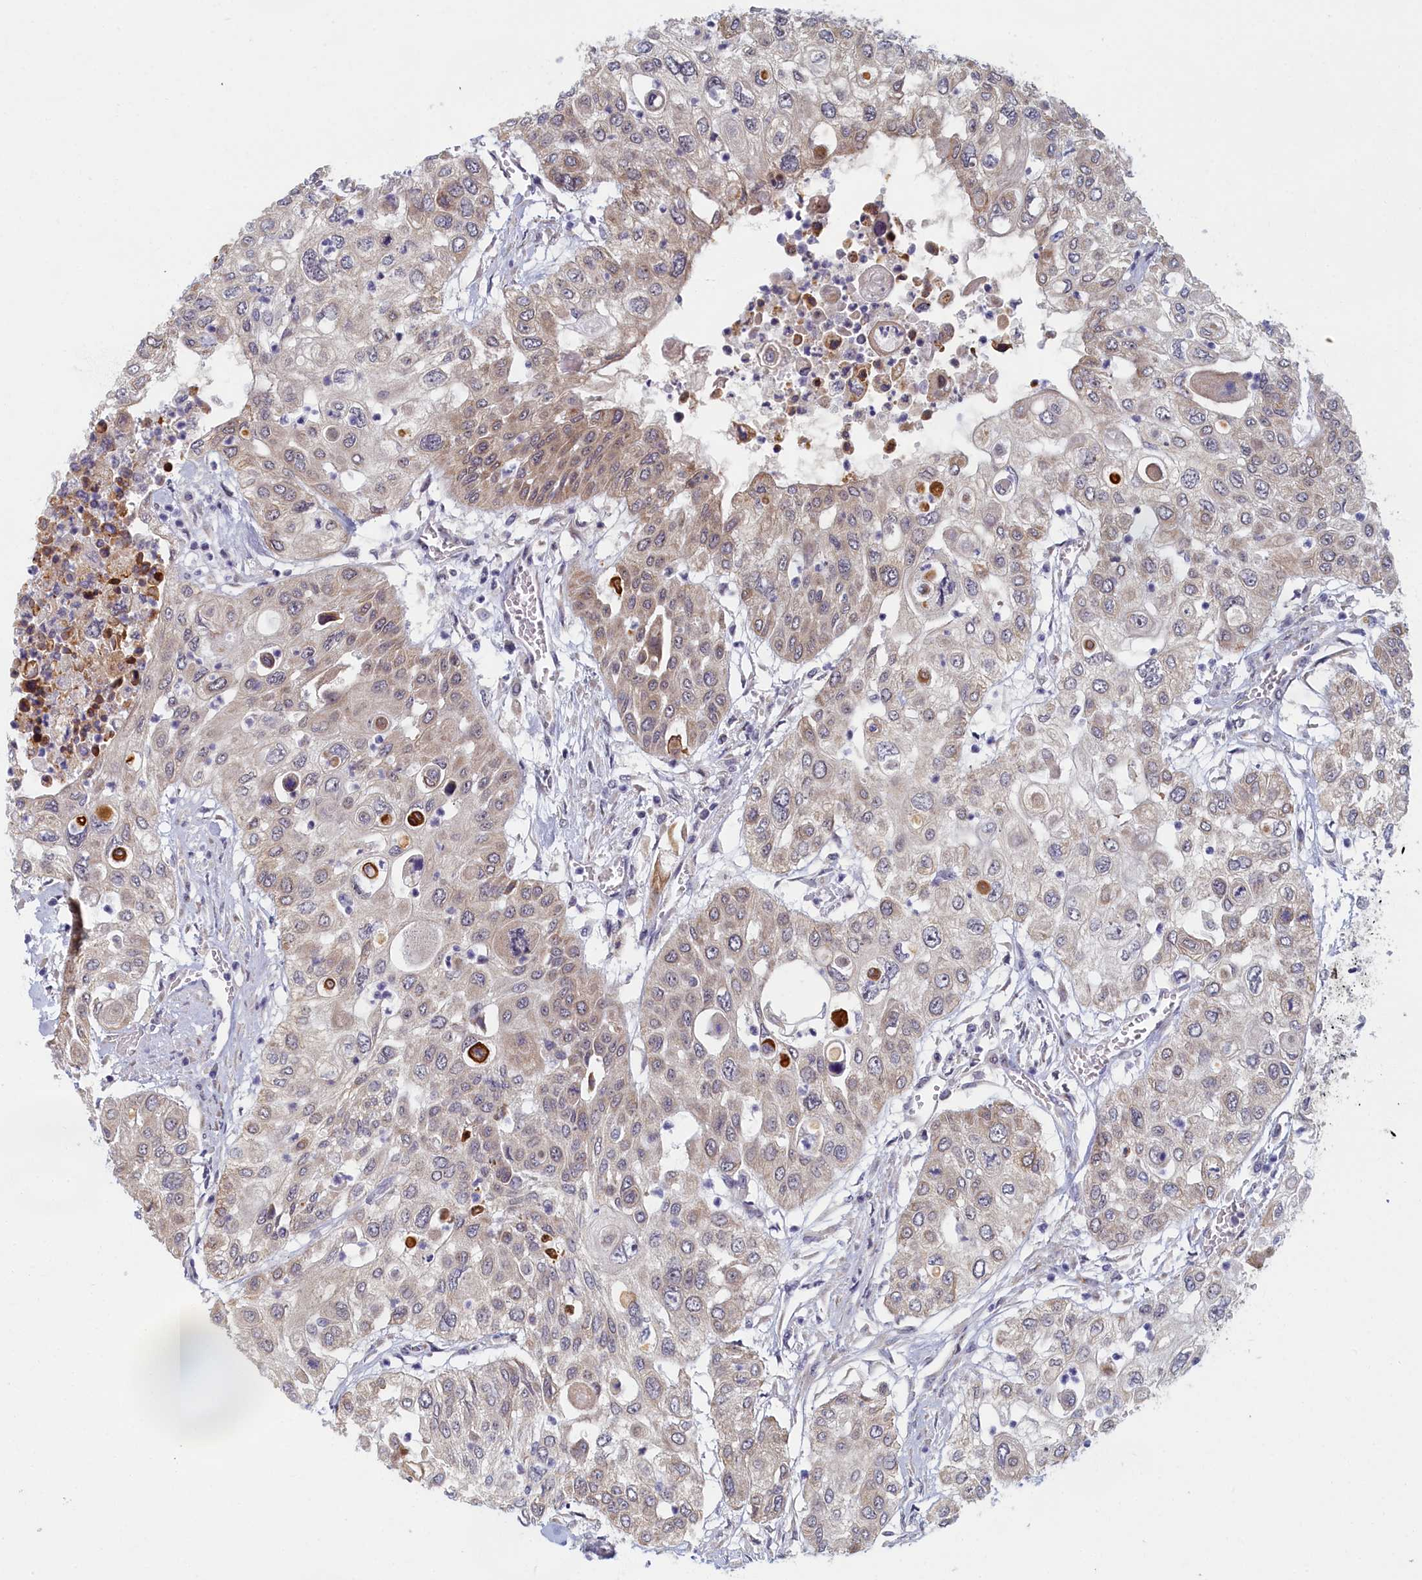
{"staining": {"intensity": "weak", "quantity": "25%-75%", "location": "cytoplasmic/membranous"}, "tissue": "urothelial cancer", "cell_type": "Tumor cells", "image_type": "cancer", "snomed": [{"axis": "morphology", "description": "Urothelial carcinoma, High grade"}, {"axis": "topography", "description": "Urinary bladder"}], "caption": "Protein expression analysis of high-grade urothelial carcinoma exhibits weak cytoplasmic/membranous staining in about 25%-75% of tumor cells.", "gene": "DNAJC17", "patient": {"sex": "female", "age": 79}}